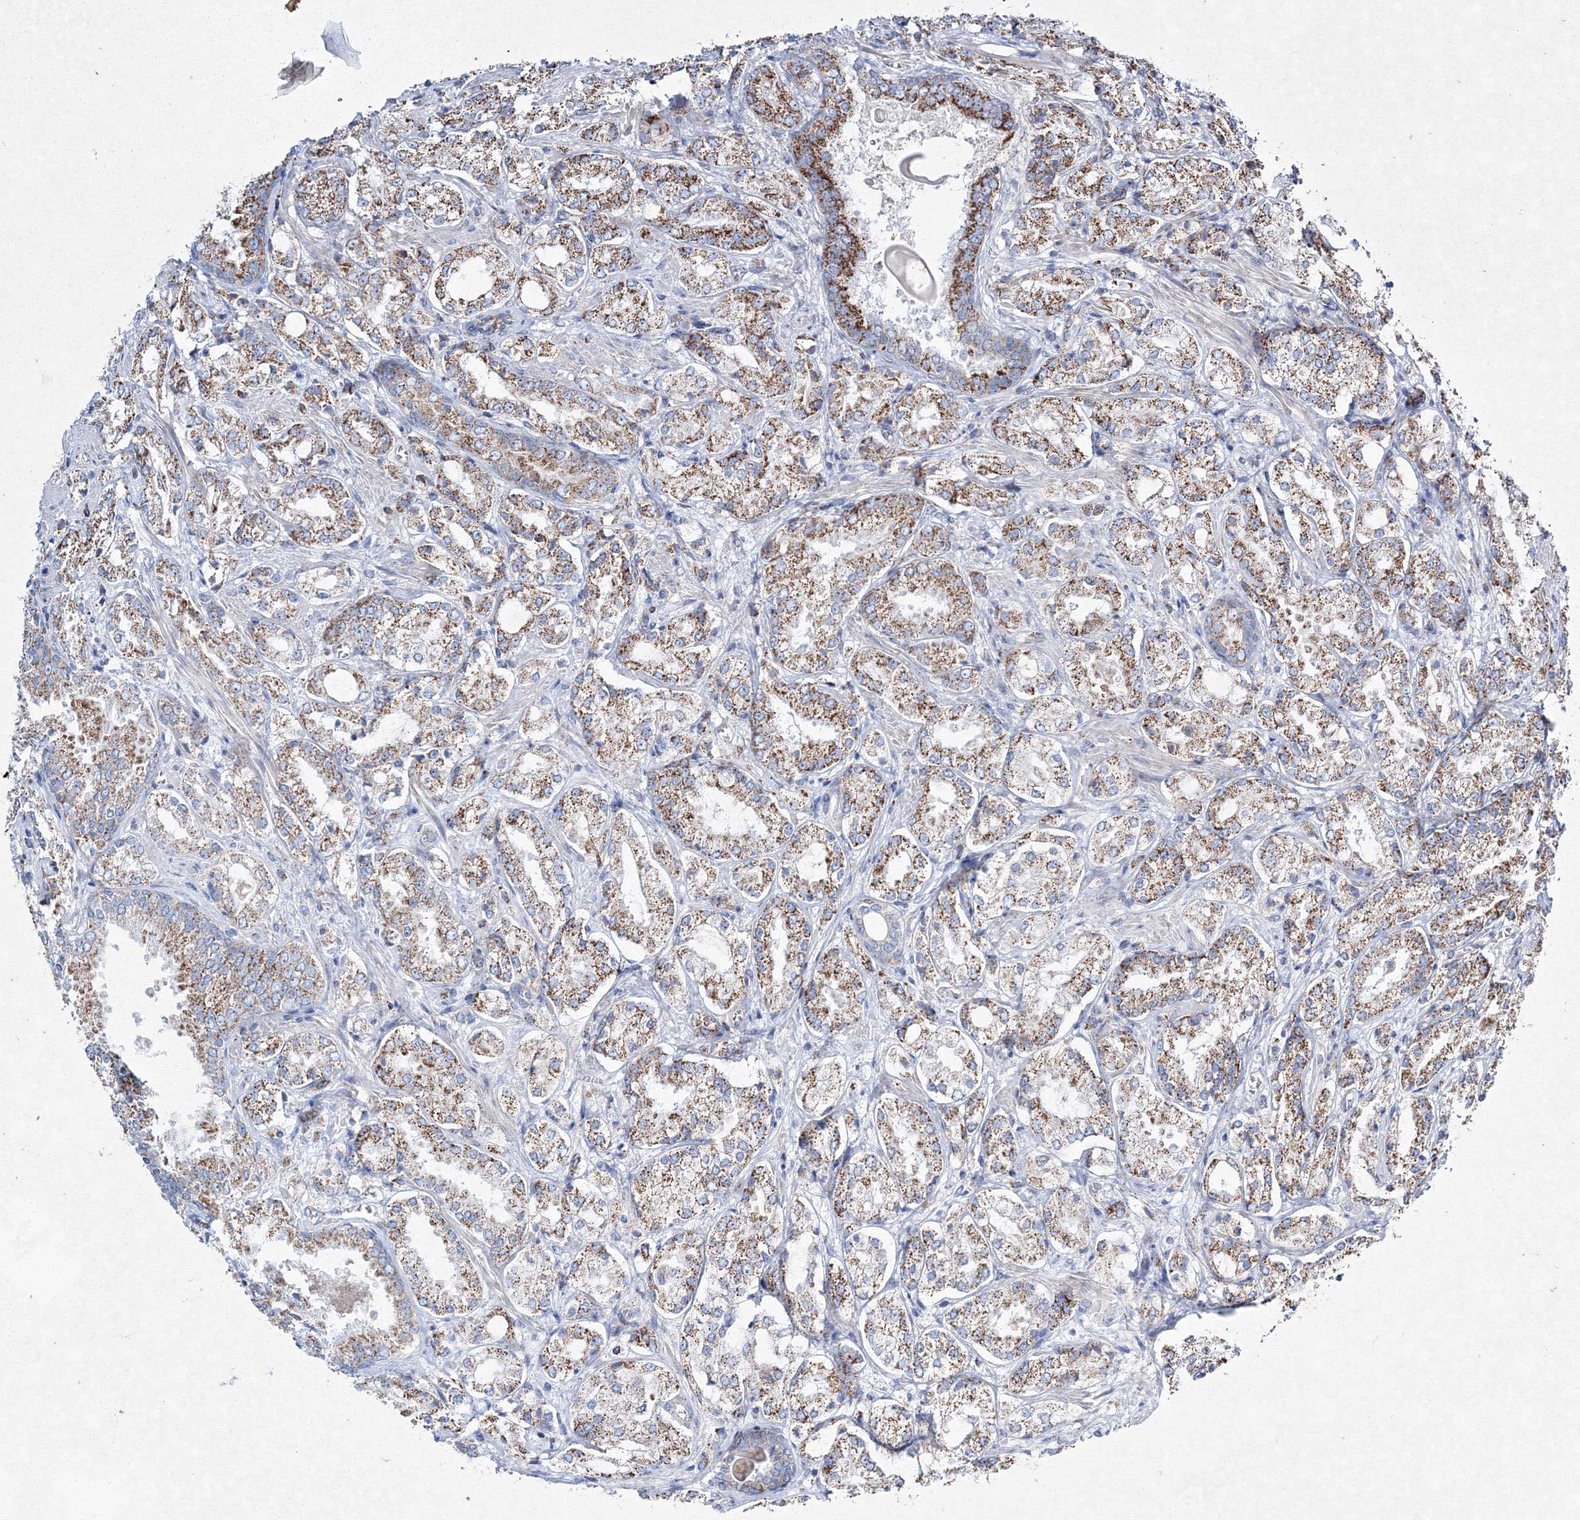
{"staining": {"intensity": "moderate", "quantity": ">75%", "location": "cytoplasmic/membranous"}, "tissue": "prostate cancer", "cell_type": "Tumor cells", "image_type": "cancer", "snomed": [{"axis": "morphology", "description": "Adenocarcinoma, Low grade"}, {"axis": "topography", "description": "Prostate"}], "caption": "A micrograph showing moderate cytoplasmic/membranous staining in about >75% of tumor cells in prostate cancer, as visualized by brown immunohistochemical staining.", "gene": "IGSF9", "patient": {"sex": "male", "age": 74}}